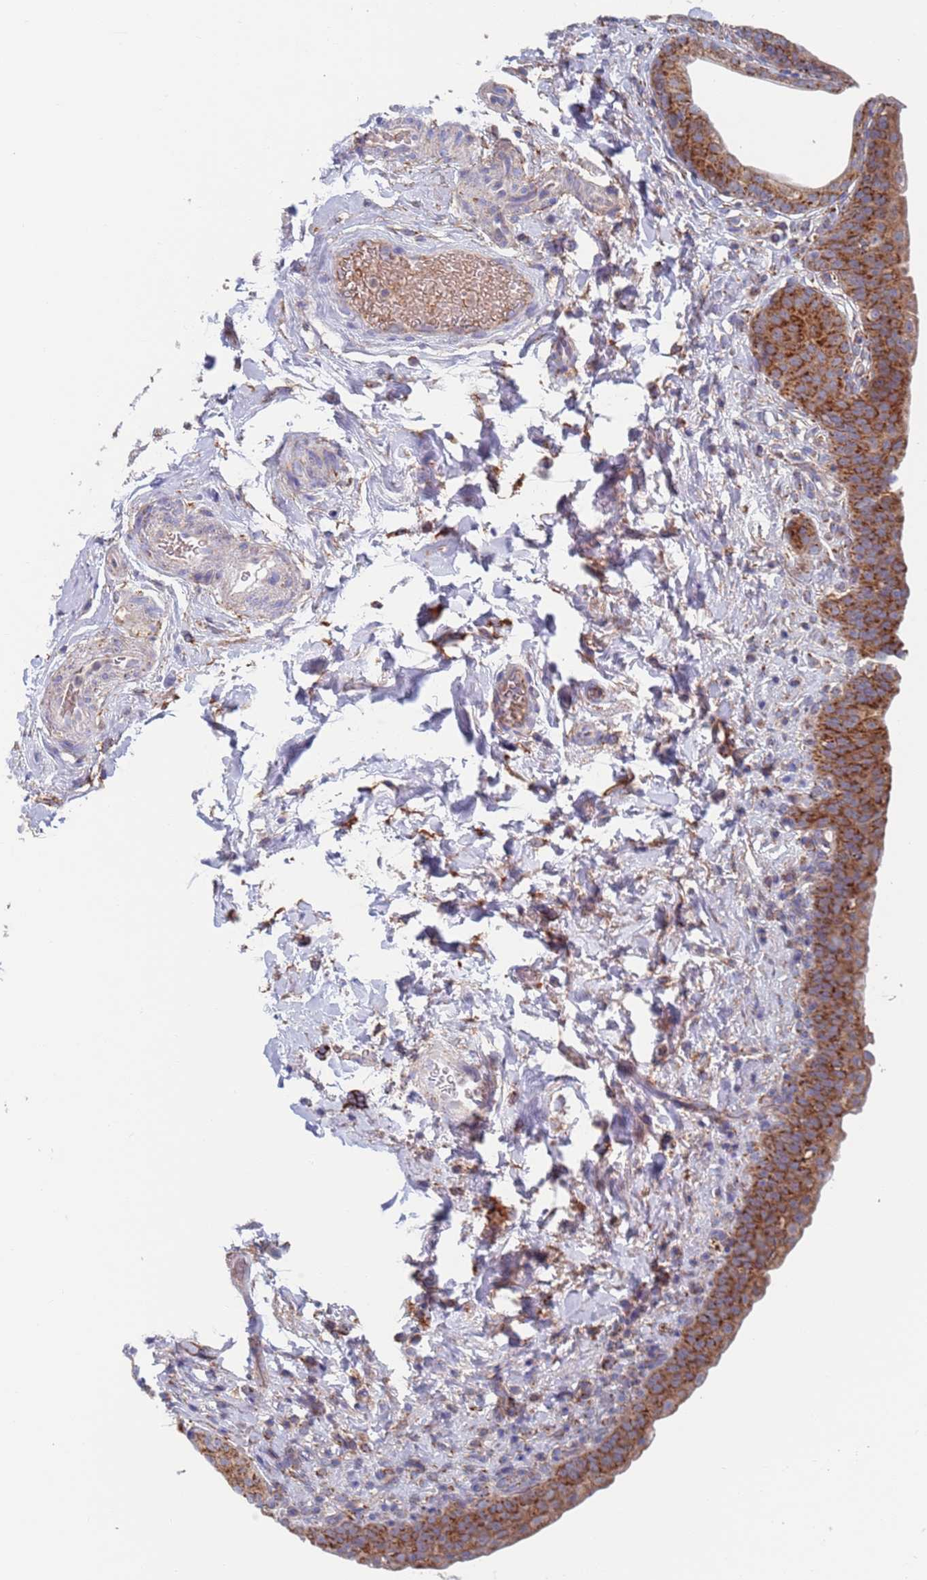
{"staining": {"intensity": "strong", "quantity": ">75%", "location": "cytoplasmic/membranous"}, "tissue": "urinary bladder", "cell_type": "Urothelial cells", "image_type": "normal", "snomed": [{"axis": "morphology", "description": "Normal tissue, NOS"}, {"axis": "topography", "description": "Urinary bladder"}], "caption": "Immunohistochemistry (IHC) micrograph of benign urinary bladder stained for a protein (brown), which displays high levels of strong cytoplasmic/membranous staining in approximately >75% of urothelial cells.", "gene": "CHCHD6", "patient": {"sex": "male", "age": 83}}